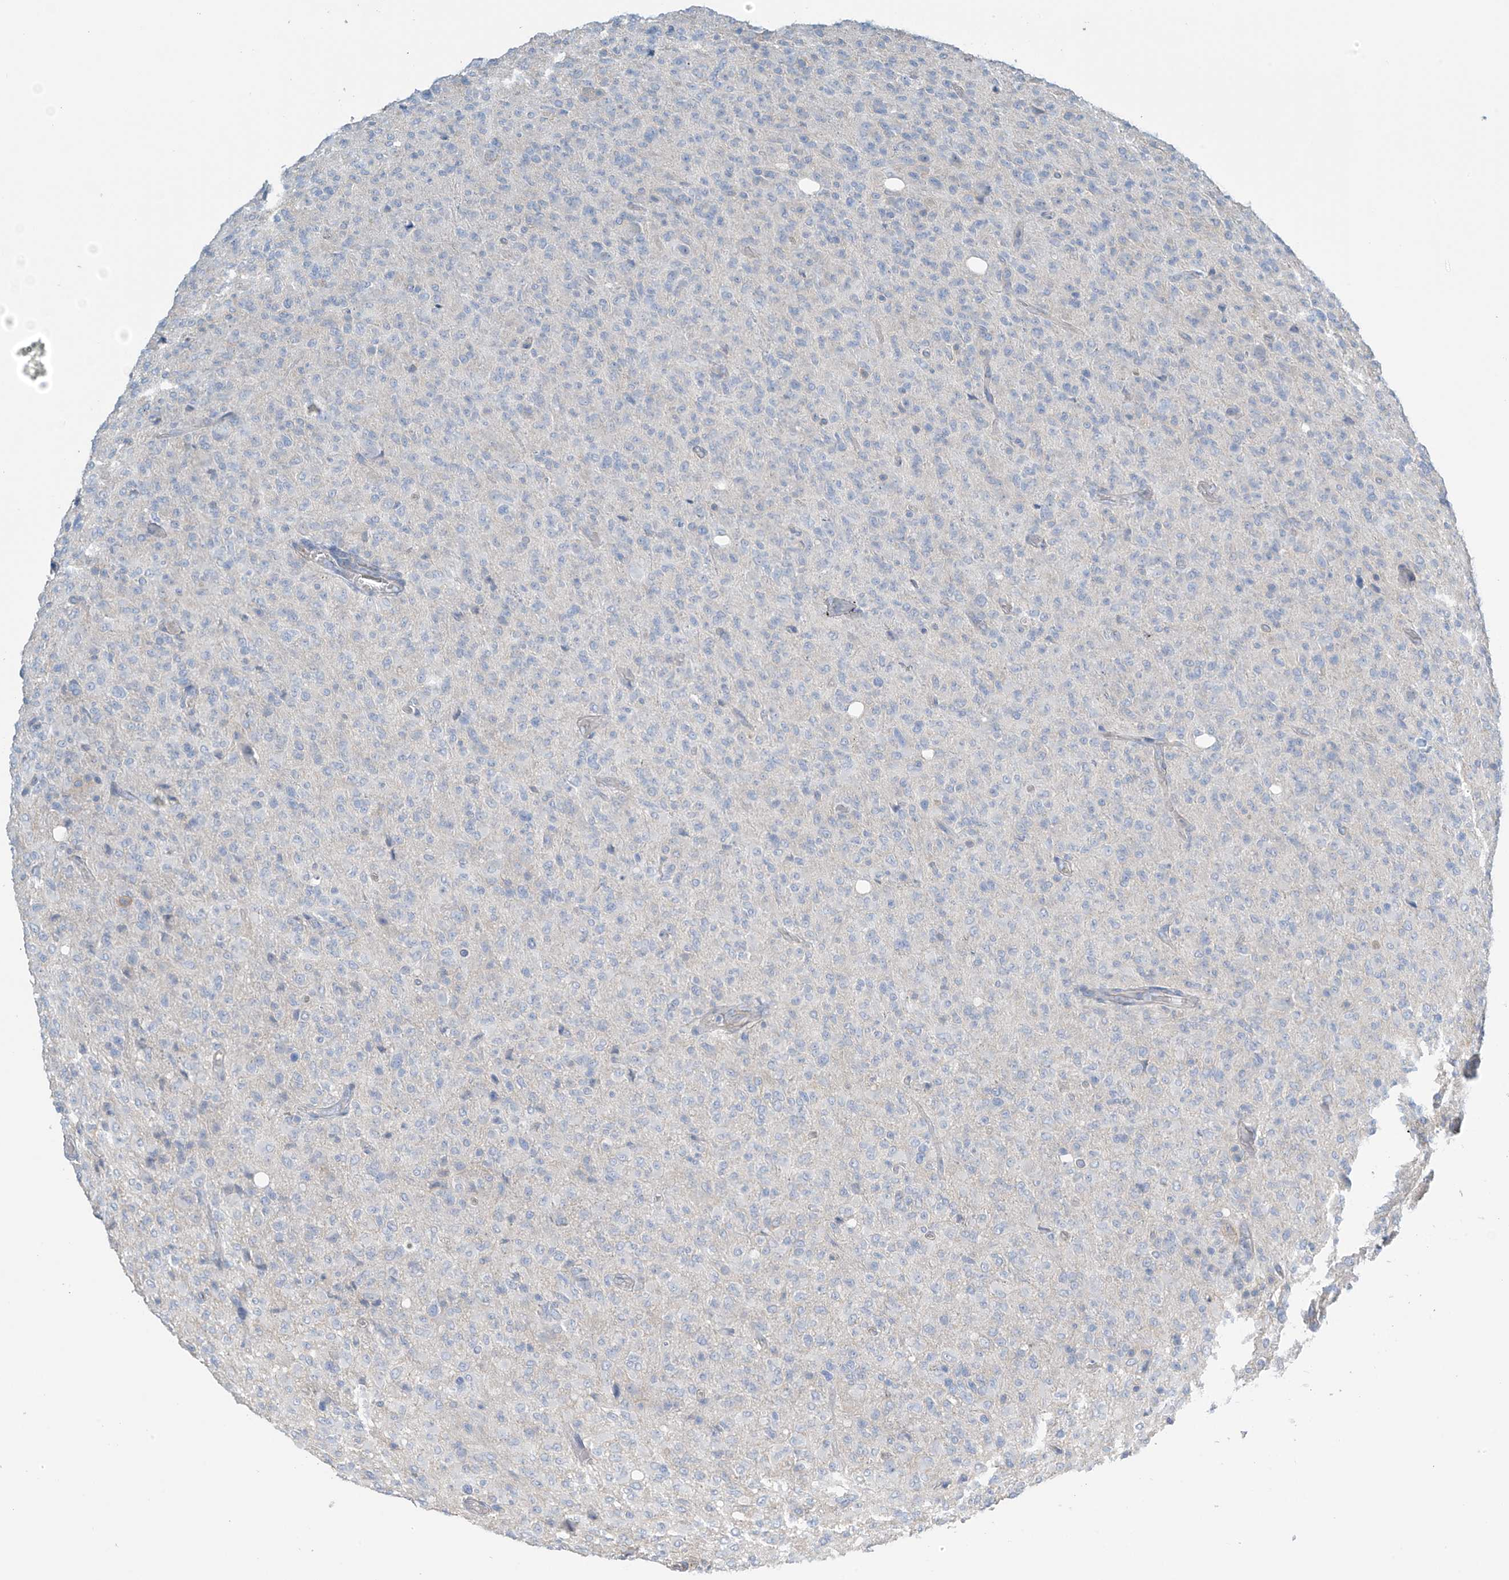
{"staining": {"intensity": "negative", "quantity": "none", "location": "none"}, "tissue": "glioma", "cell_type": "Tumor cells", "image_type": "cancer", "snomed": [{"axis": "morphology", "description": "Glioma, malignant, High grade"}, {"axis": "topography", "description": "Brain"}], "caption": "Immunohistochemistry (IHC) of malignant high-grade glioma exhibits no staining in tumor cells.", "gene": "ZNF846", "patient": {"sex": "female", "age": 57}}